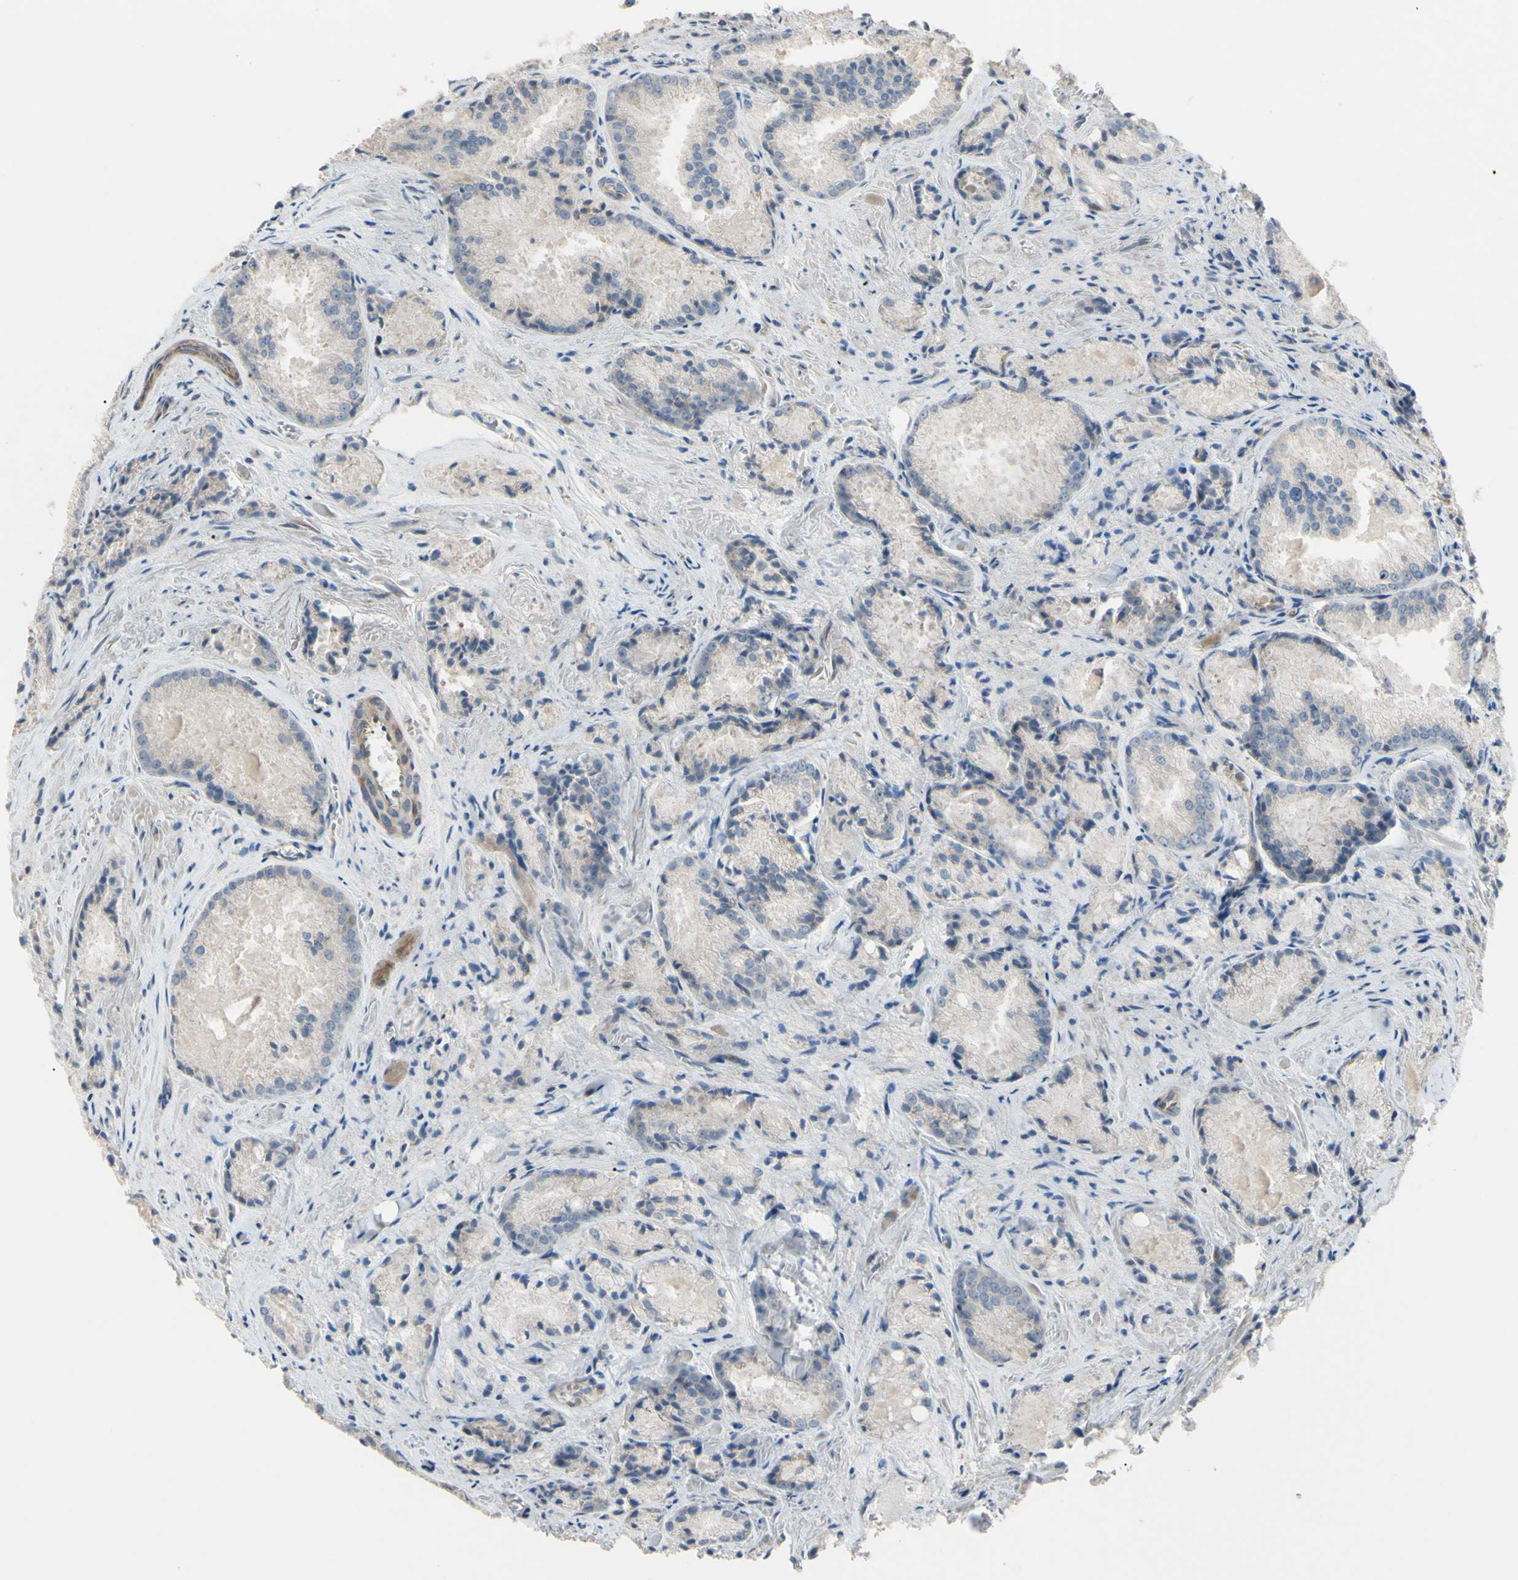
{"staining": {"intensity": "negative", "quantity": "none", "location": "none"}, "tissue": "prostate cancer", "cell_type": "Tumor cells", "image_type": "cancer", "snomed": [{"axis": "morphology", "description": "Adenocarcinoma, Low grade"}, {"axis": "topography", "description": "Prostate"}], "caption": "Immunohistochemistry (IHC) image of neoplastic tissue: human low-grade adenocarcinoma (prostate) stained with DAB displays no significant protein staining in tumor cells. Brightfield microscopy of immunohistochemistry stained with DAB (brown) and hematoxylin (blue), captured at high magnification.", "gene": "SPTLC1", "patient": {"sex": "male", "age": 64}}